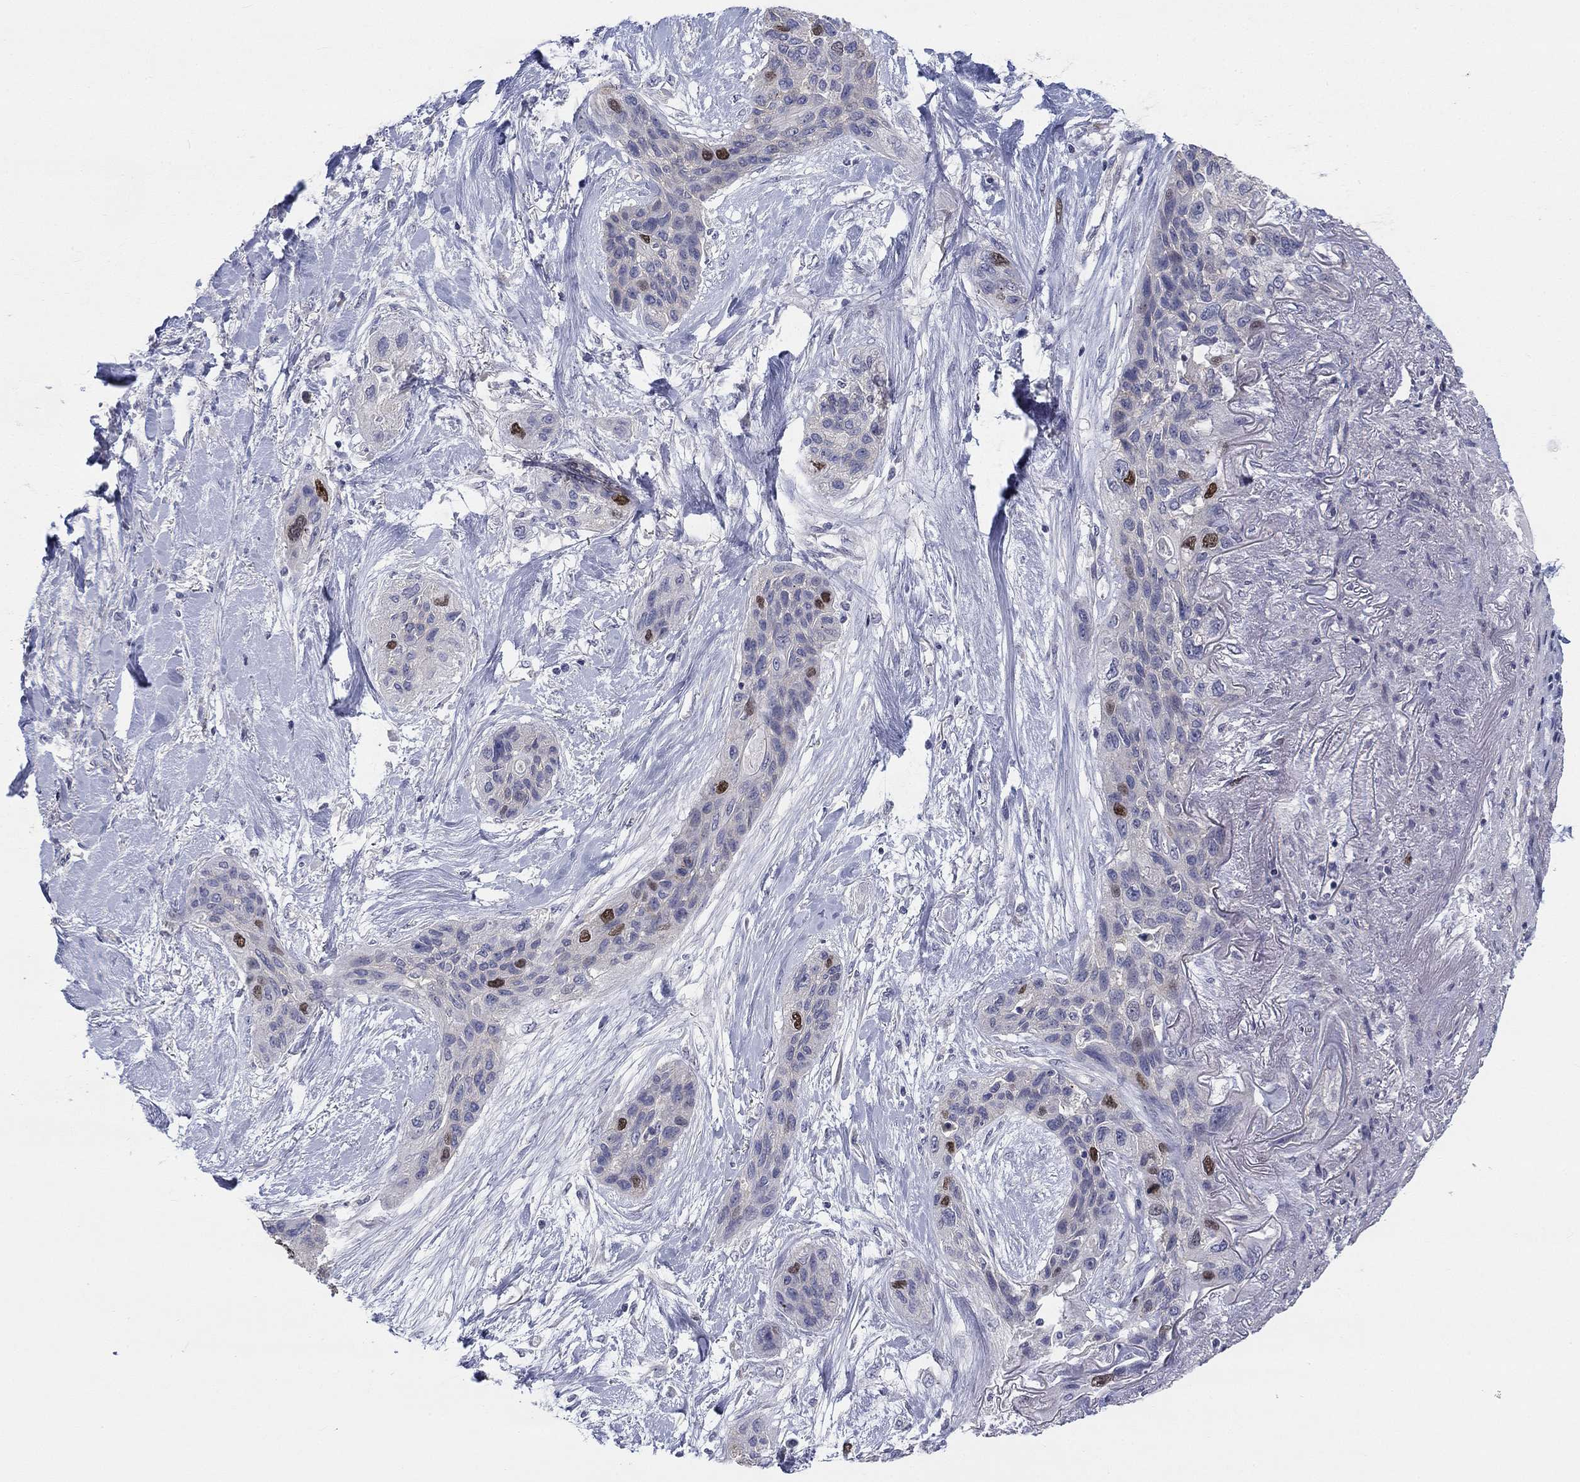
{"staining": {"intensity": "strong", "quantity": "<25%", "location": "nuclear"}, "tissue": "lung cancer", "cell_type": "Tumor cells", "image_type": "cancer", "snomed": [{"axis": "morphology", "description": "Squamous cell carcinoma, NOS"}, {"axis": "topography", "description": "Lung"}], "caption": "The image reveals immunohistochemical staining of lung cancer (squamous cell carcinoma). There is strong nuclear positivity is seen in approximately <25% of tumor cells.", "gene": "PRC1", "patient": {"sex": "female", "age": 70}}